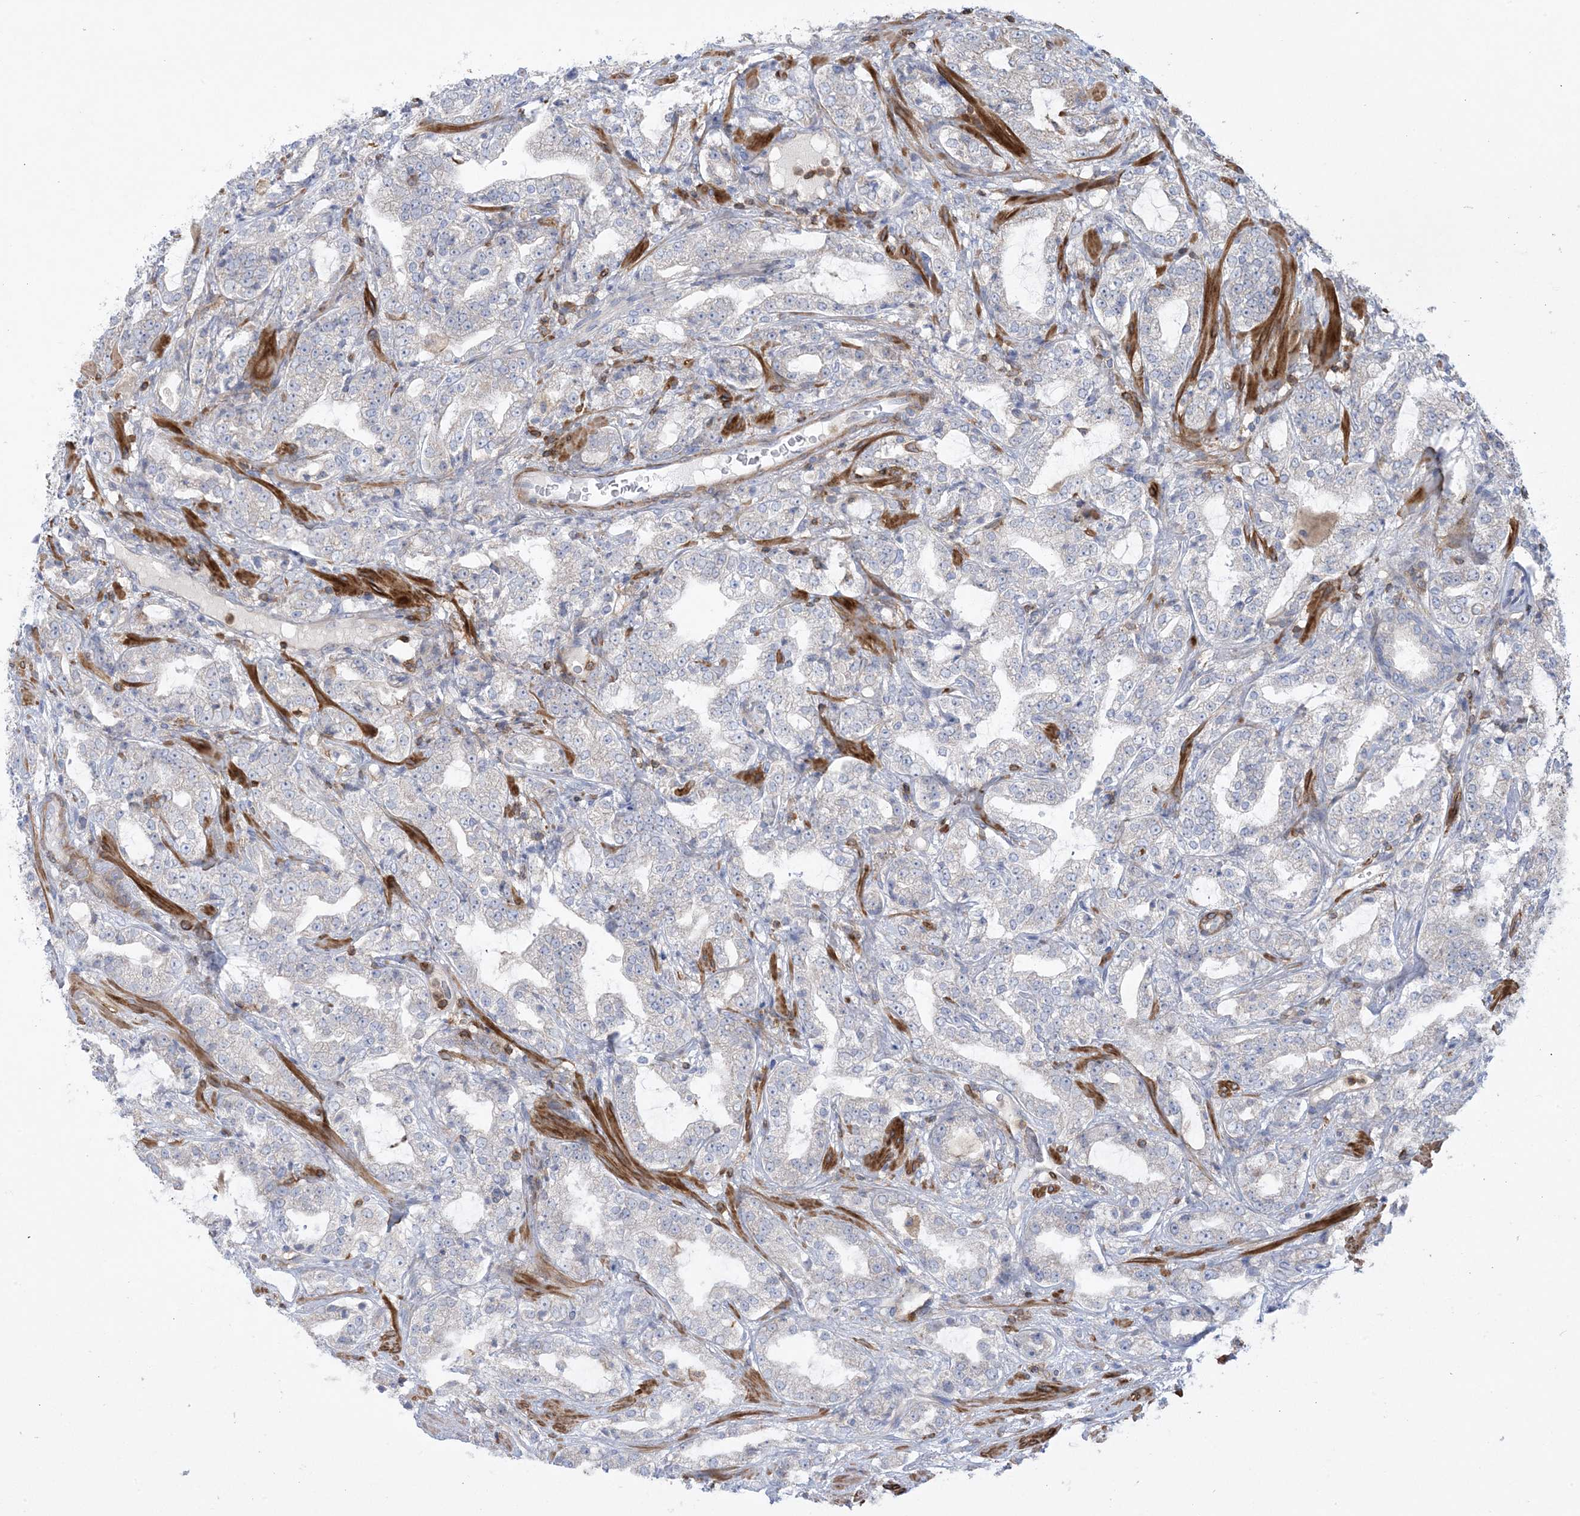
{"staining": {"intensity": "negative", "quantity": "none", "location": "none"}, "tissue": "prostate cancer", "cell_type": "Tumor cells", "image_type": "cancer", "snomed": [{"axis": "morphology", "description": "Adenocarcinoma, High grade"}, {"axis": "topography", "description": "Prostate"}], "caption": "Tumor cells are negative for protein expression in human adenocarcinoma (high-grade) (prostate).", "gene": "ARHGAP30", "patient": {"sex": "male", "age": 64}}